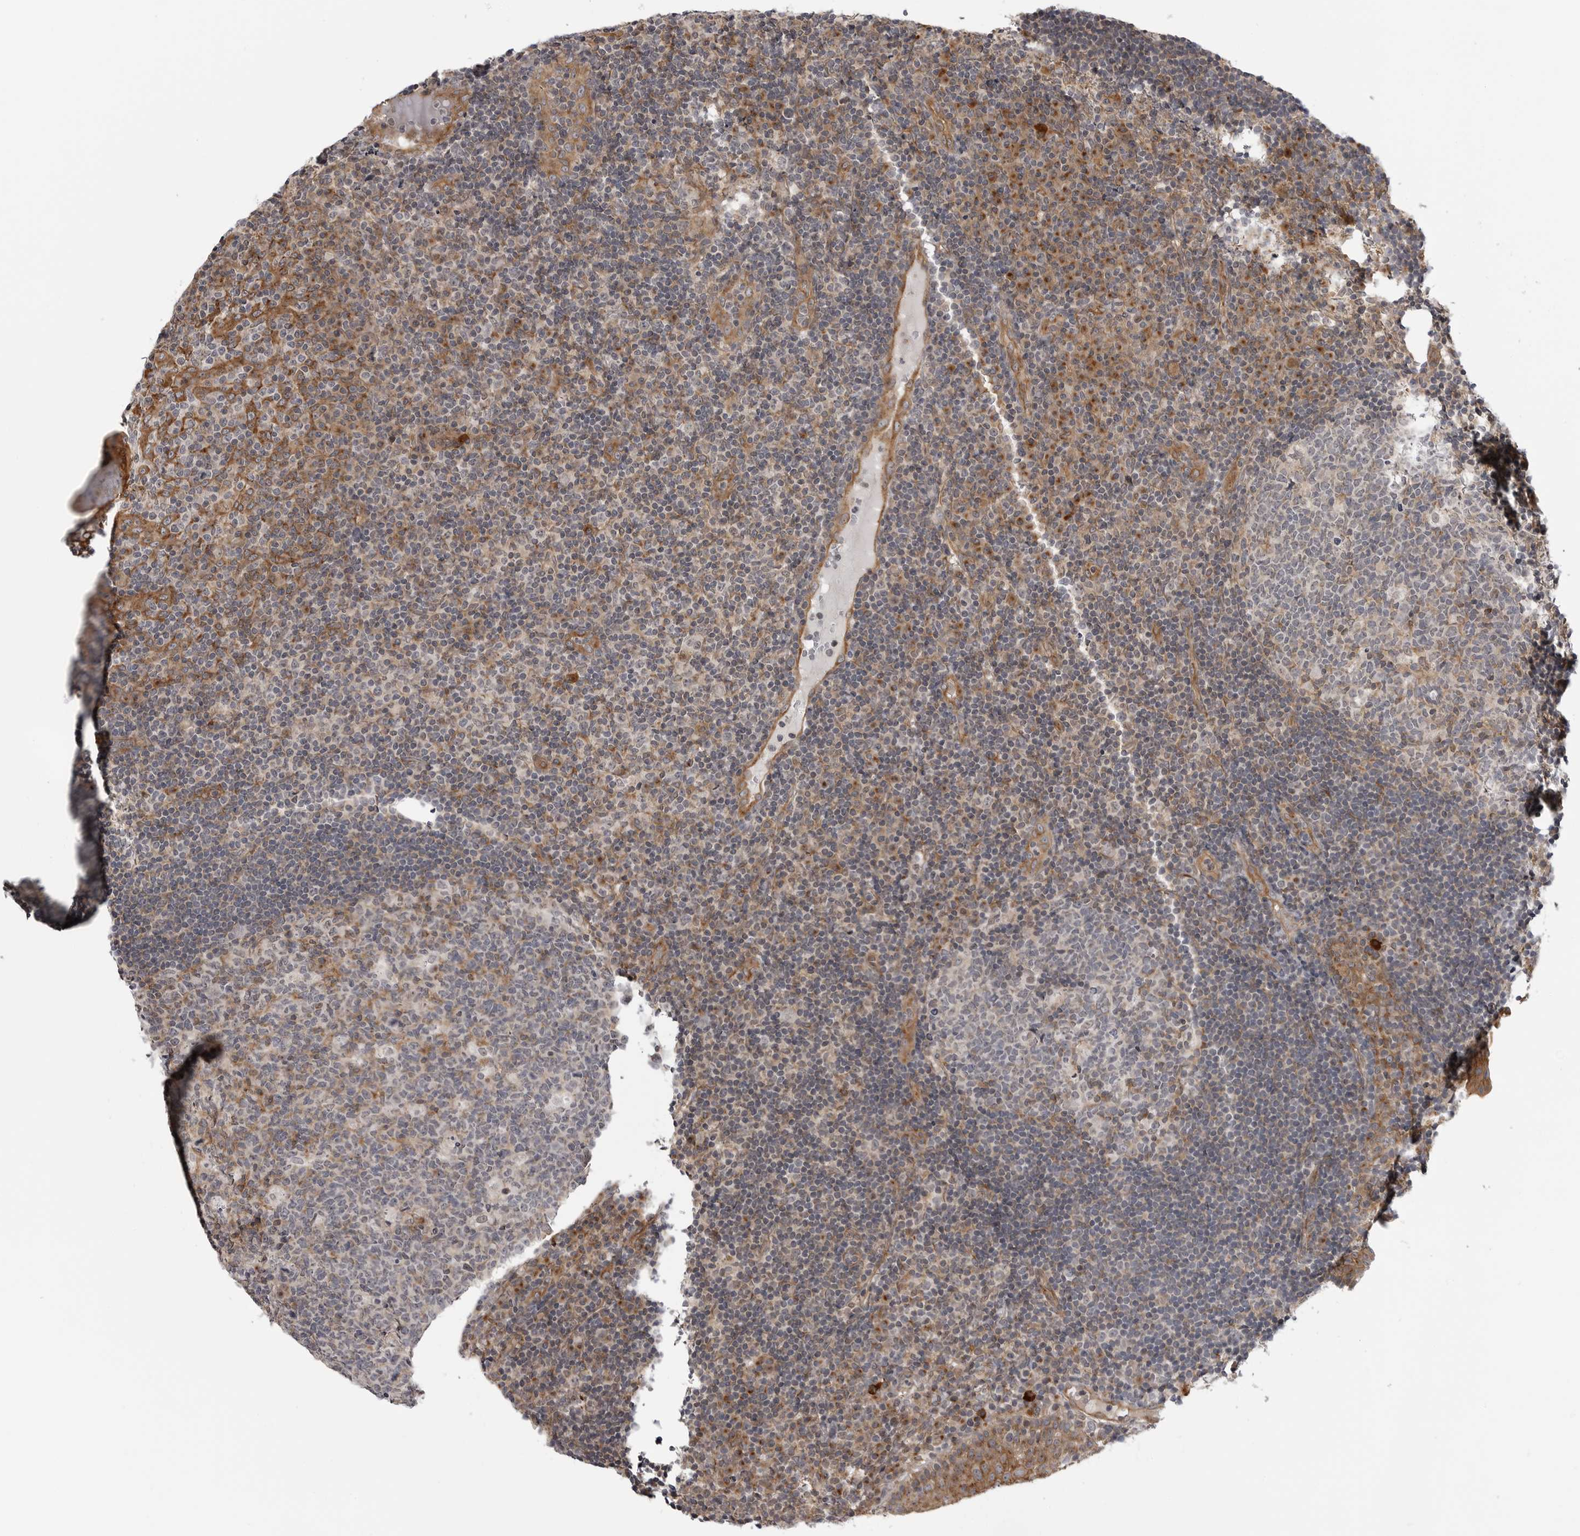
{"staining": {"intensity": "moderate", "quantity": "<25%", "location": "cytoplasmic/membranous"}, "tissue": "tonsil", "cell_type": "Germinal center cells", "image_type": "normal", "snomed": [{"axis": "morphology", "description": "Normal tissue, NOS"}, {"axis": "topography", "description": "Tonsil"}], "caption": "DAB (3,3'-diaminobenzidine) immunohistochemical staining of unremarkable human tonsil displays moderate cytoplasmic/membranous protein positivity in approximately <25% of germinal center cells.", "gene": "LRRC45", "patient": {"sex": "female", "age": 40}}